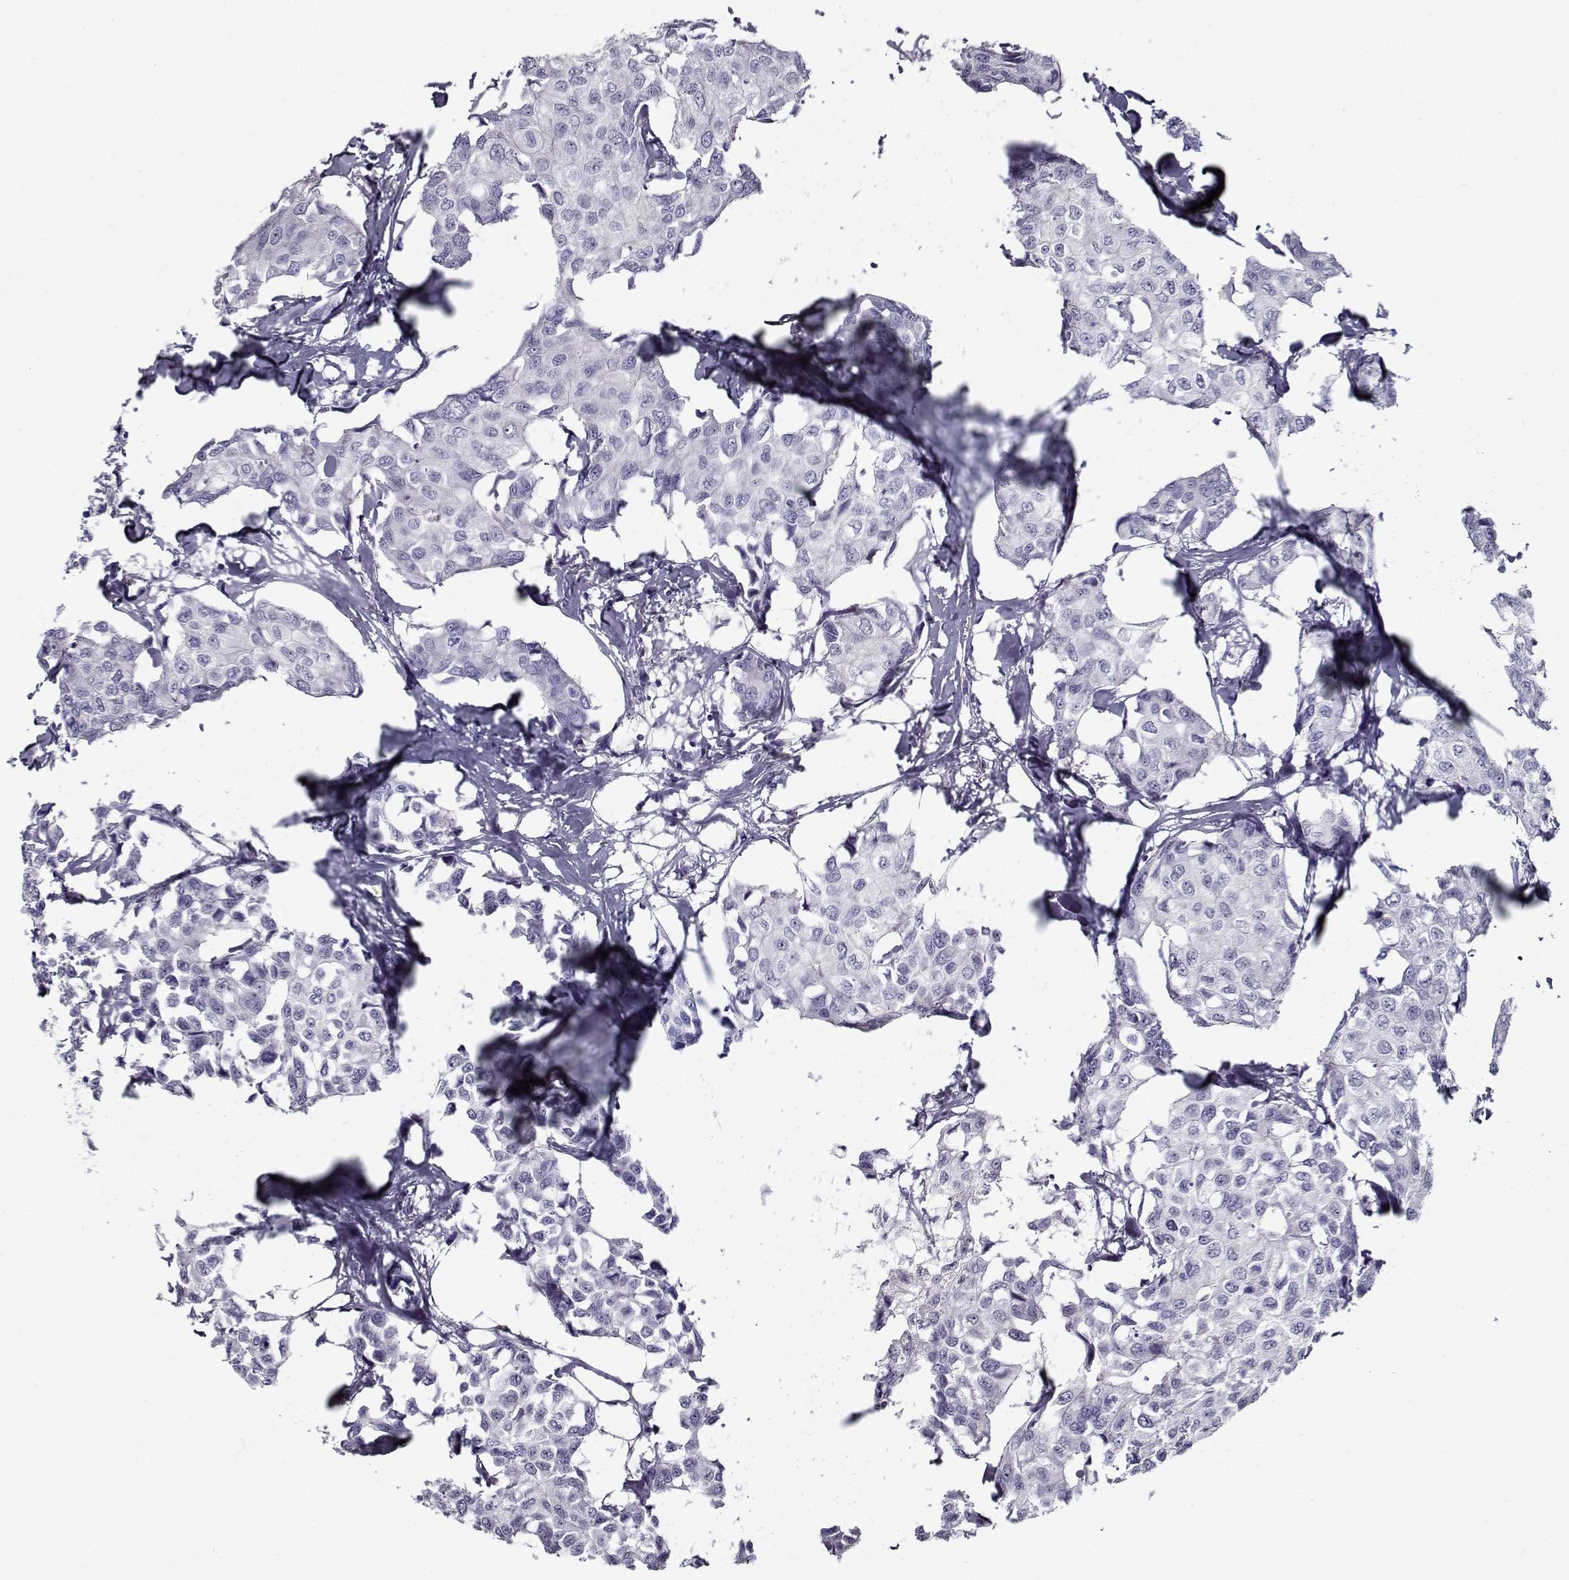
{"staining": {"intensity": "negative", "quantity": "none", "location": "none"}, "tissue": "breast cancer", "cell_type": "Tumor cells", "image_type": "cancer", "snomed": [{"axis": "morphology", "description": "Duct carcinoma"}, {"axis": "topography", "description": "Breast"}], "caption": "Tumor cells are negative for brown protein staining in breast cancer (intraductal carcinoma).", "gene": "GAGE2A", "patient": {"sex": "female", "age": 80}}